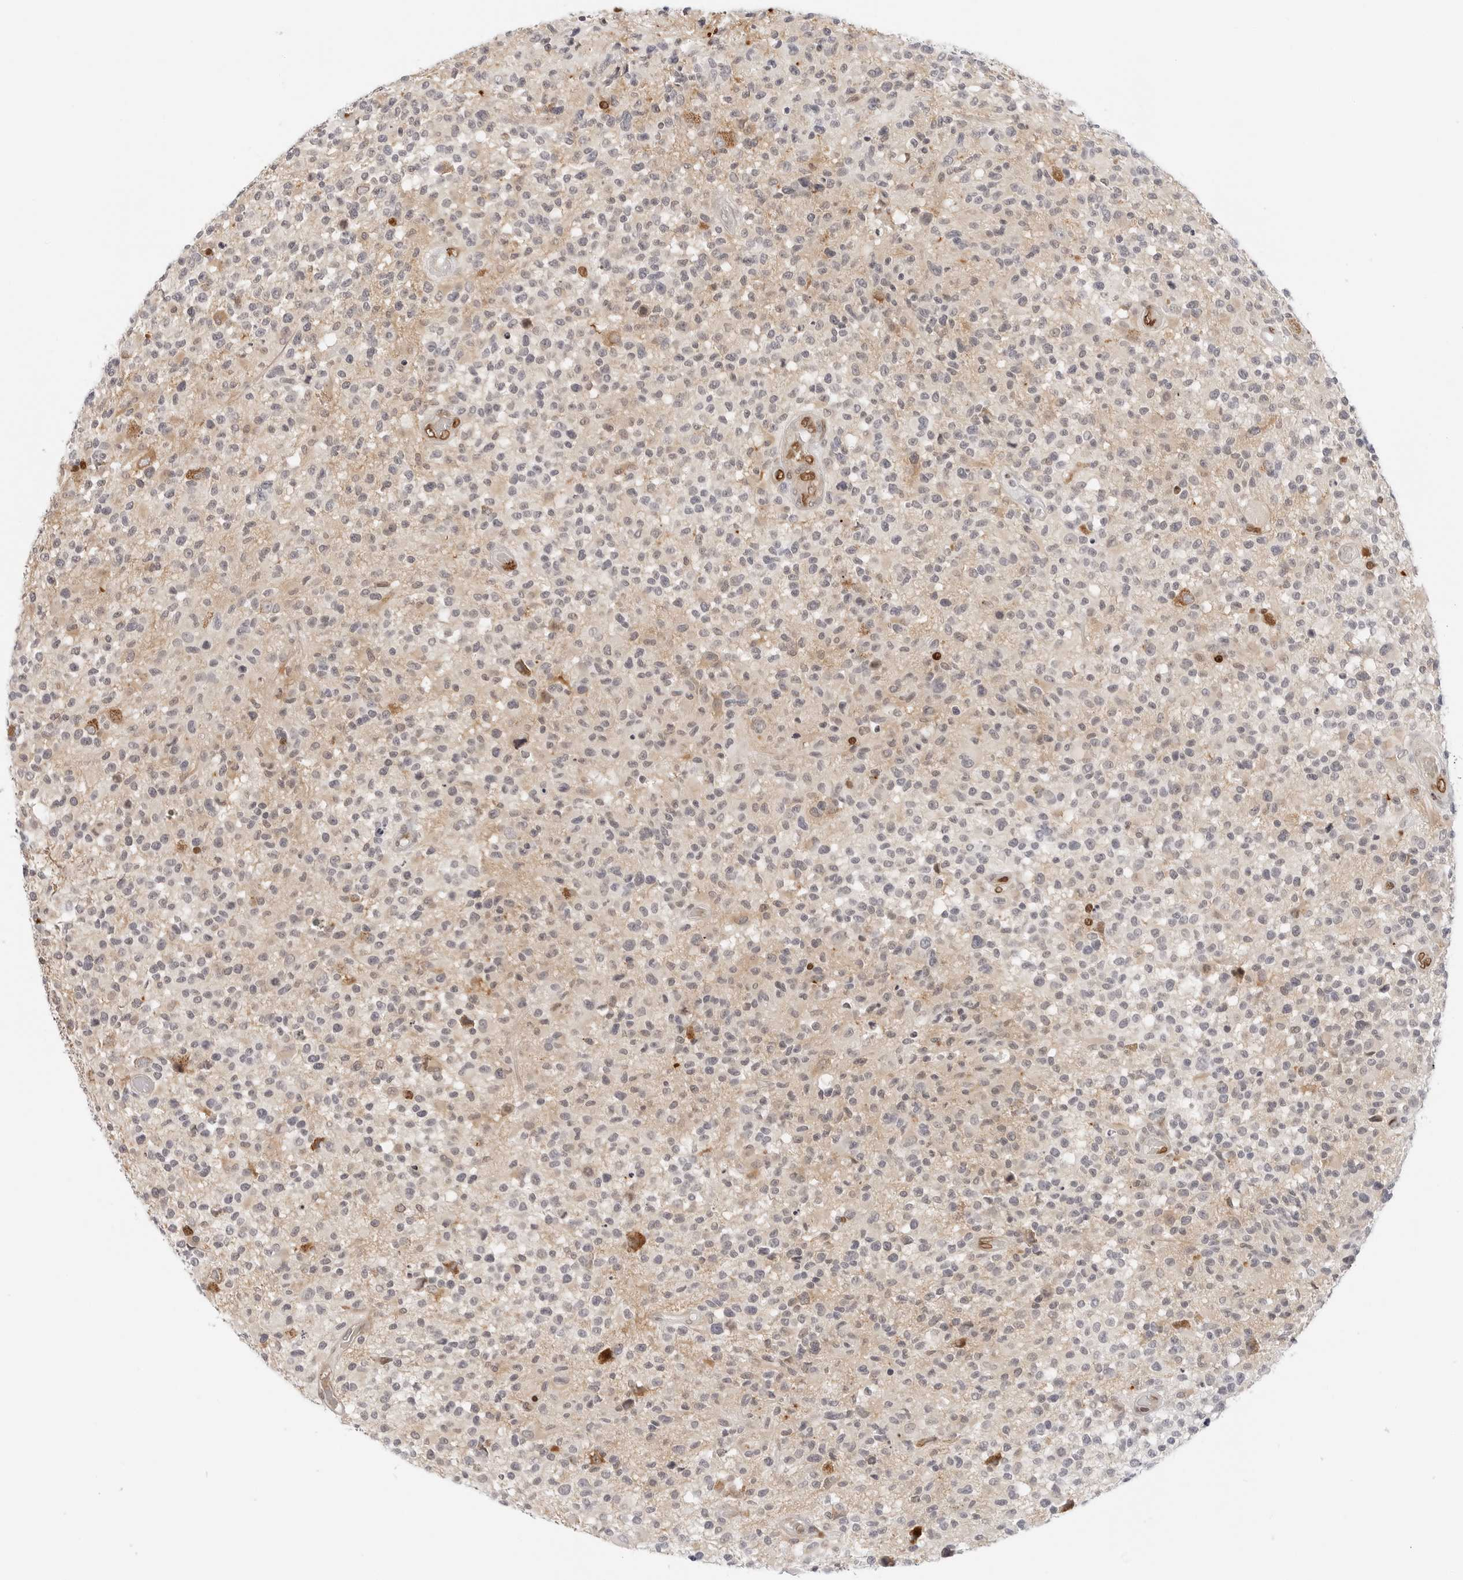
{"staining": {"intensity": "weak", "quantity": "<25%", "location": "cytoplasmic/membranous"}, "tissue": "glioma", "cell_type": "Tumor cells", "image_type": "cancer", "snomed": [{"axis": "morphology", "description": "Glioma, malignant, High grade"}, {"axis": "morphology", "description": "Glioblastoma, NOS"}, {"axis": "topography", "description": "Brain"}], "caption": "This is an IHC micrograph of human glioma. There is no staining in tumor cells.", "gene": "SPIDR", "patient": {"sex": "male", "age": 60}}